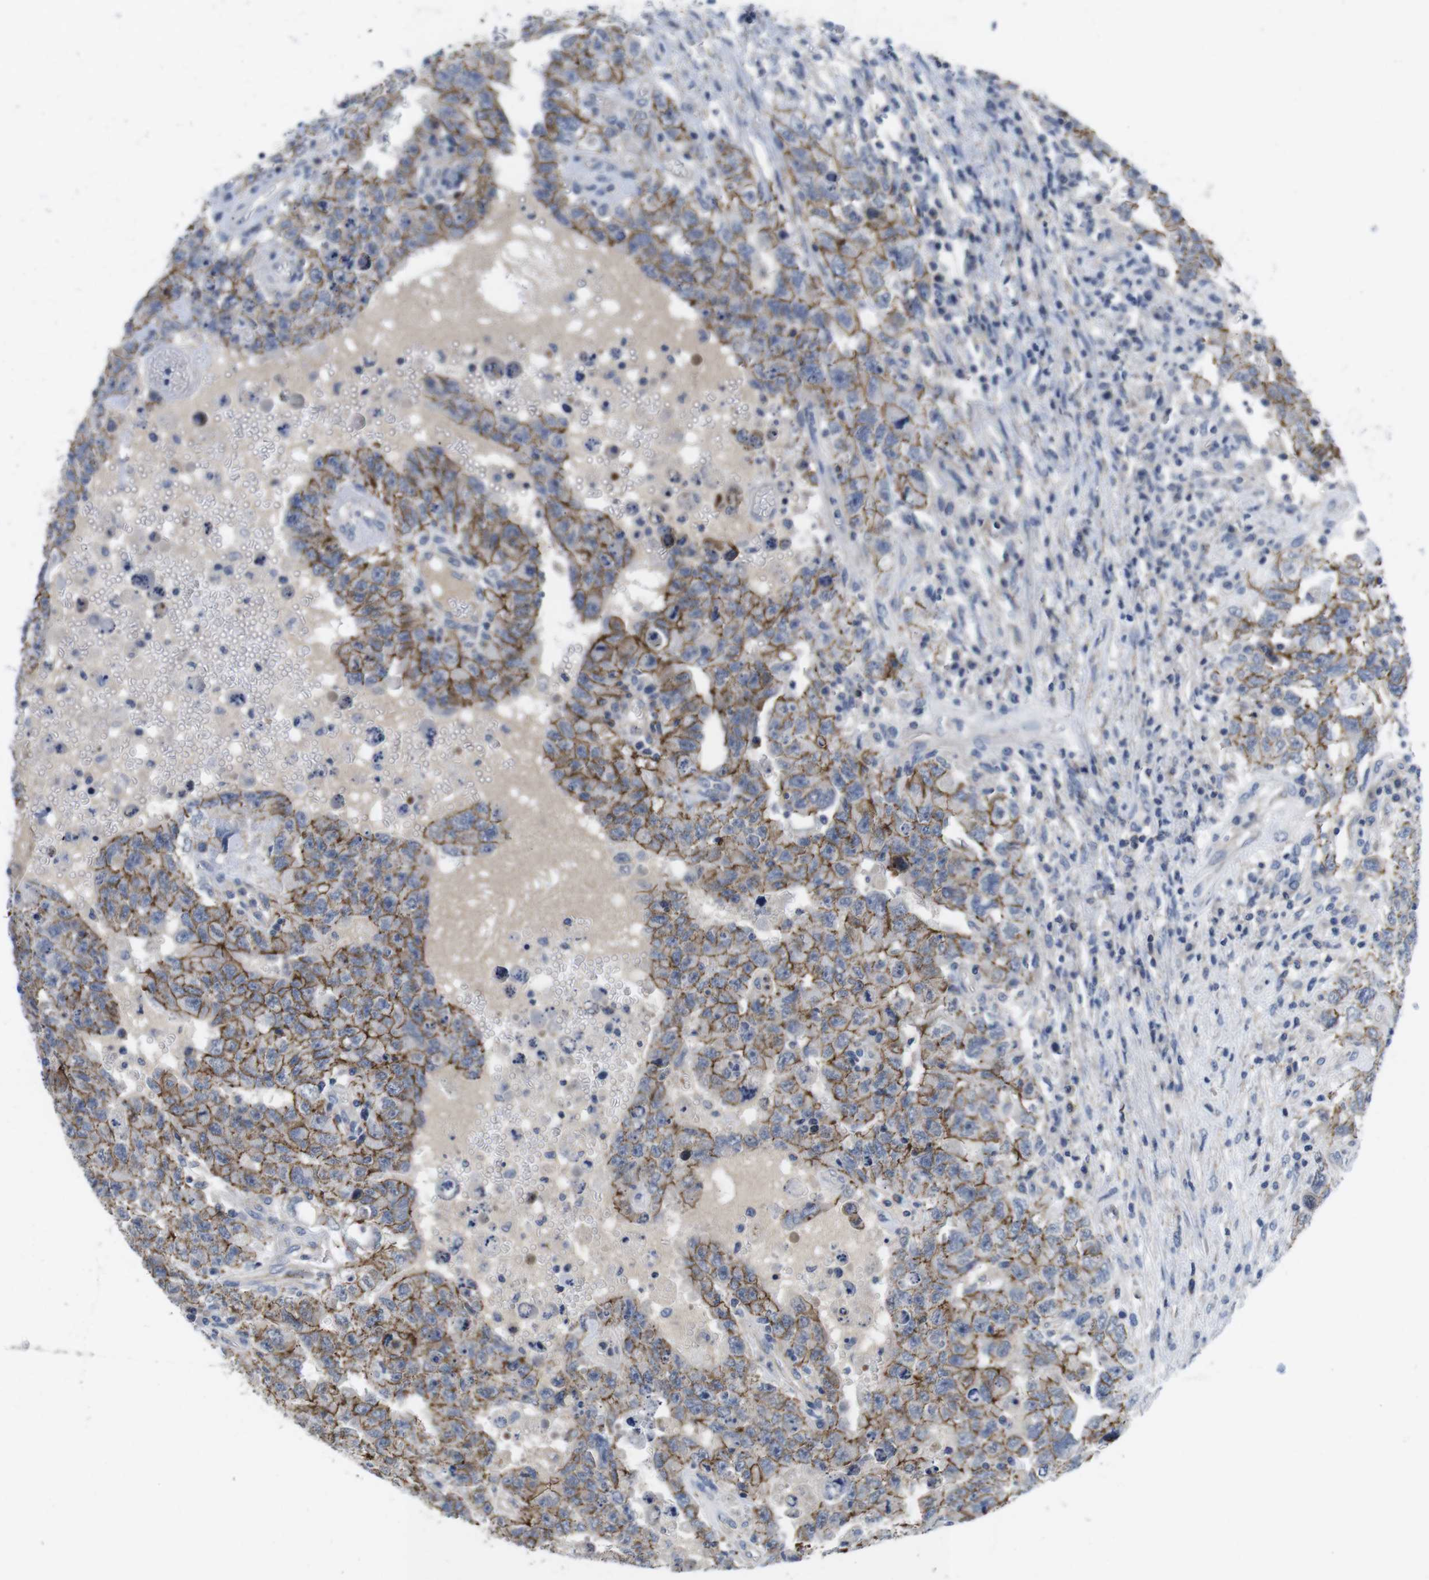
{"staining": {"intensity": "moderate", "quantity": ">75%", "location": "cytoplasmic/membranous"}, "tissue": "testis cancer", "cell_type": "Tumor cells", "image_type": "cancer", "snomed": [{"axis": "morphology", "description": "Carcinoma, Embryonal, NOS"}, {"axis": "topography", "description": "Testis"}], "caption": "Immunohistochemistry staining of testis cancer (embryonal carcinoma), which demonstrates medium levels of moderate cytoplasmic/membranous positivity in approximately >75% of tumor cells indicating moderate cytoplasmic/membranous protein positivity. The staining was performed using DAB (3,3'-diaminobenzidine) (brown) for protein detection and nuclei were counterstained in hematoxylin (blue).", "gene": "SCRIB", "patient": {"sex": "male", "age": 26}}